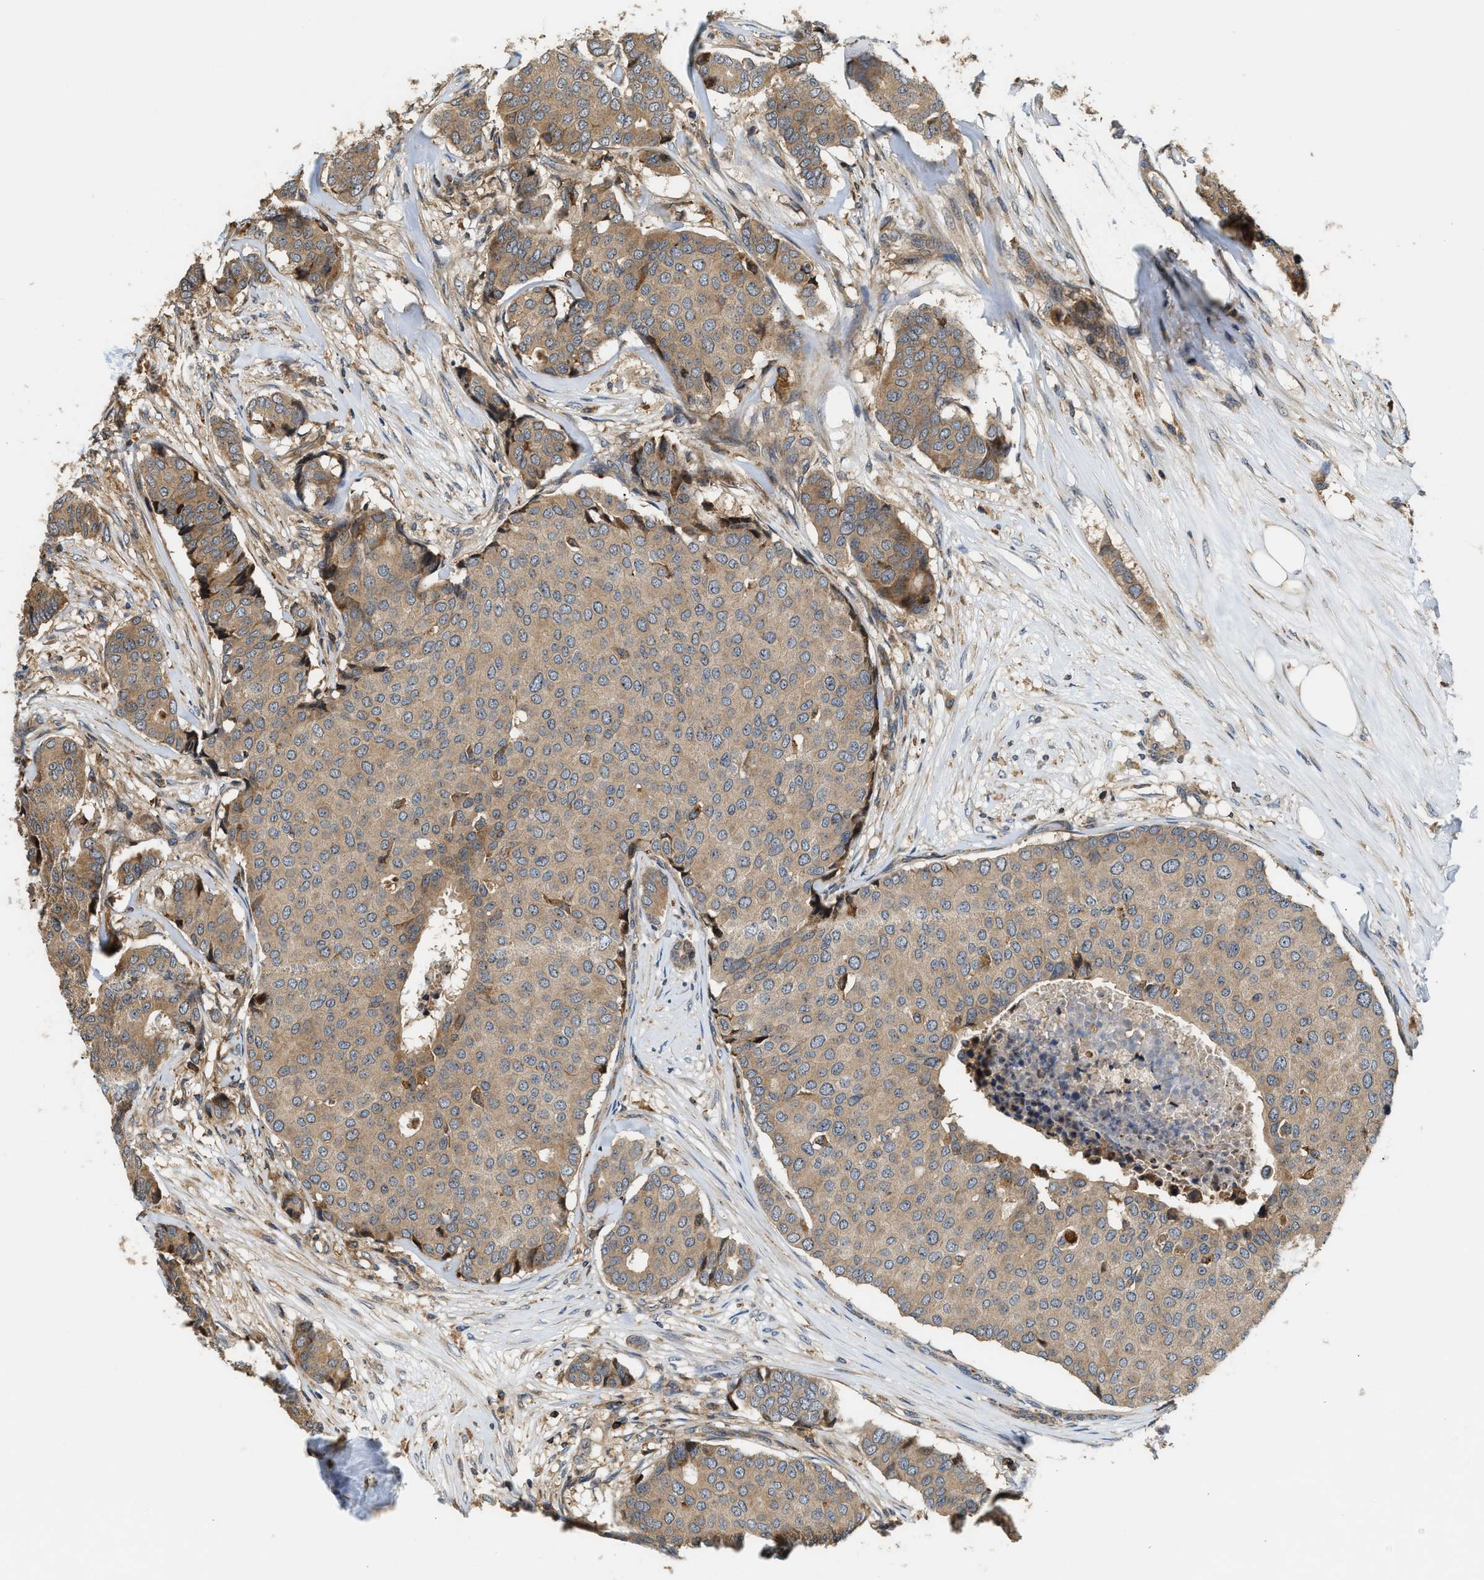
{"staining": {"intensity": "moderate", "quantity": ">75%", "location": "cytoplasmic/membranous"}, "tissue": "breast cancer", "cell_type": "Tumor cells", "image_type": "cancer", "snomed": [{"axis": "morphology", "description": "Duct carcinoma"}, {"axis": "topography", "description": "Breast"}], "caption": "Intraductal carcinoma (breast) stained with a protein marker exhibits moderate staining in tumor cells.", "gene": "SNX5", "patient": {"sex": "female", "age": 75}}